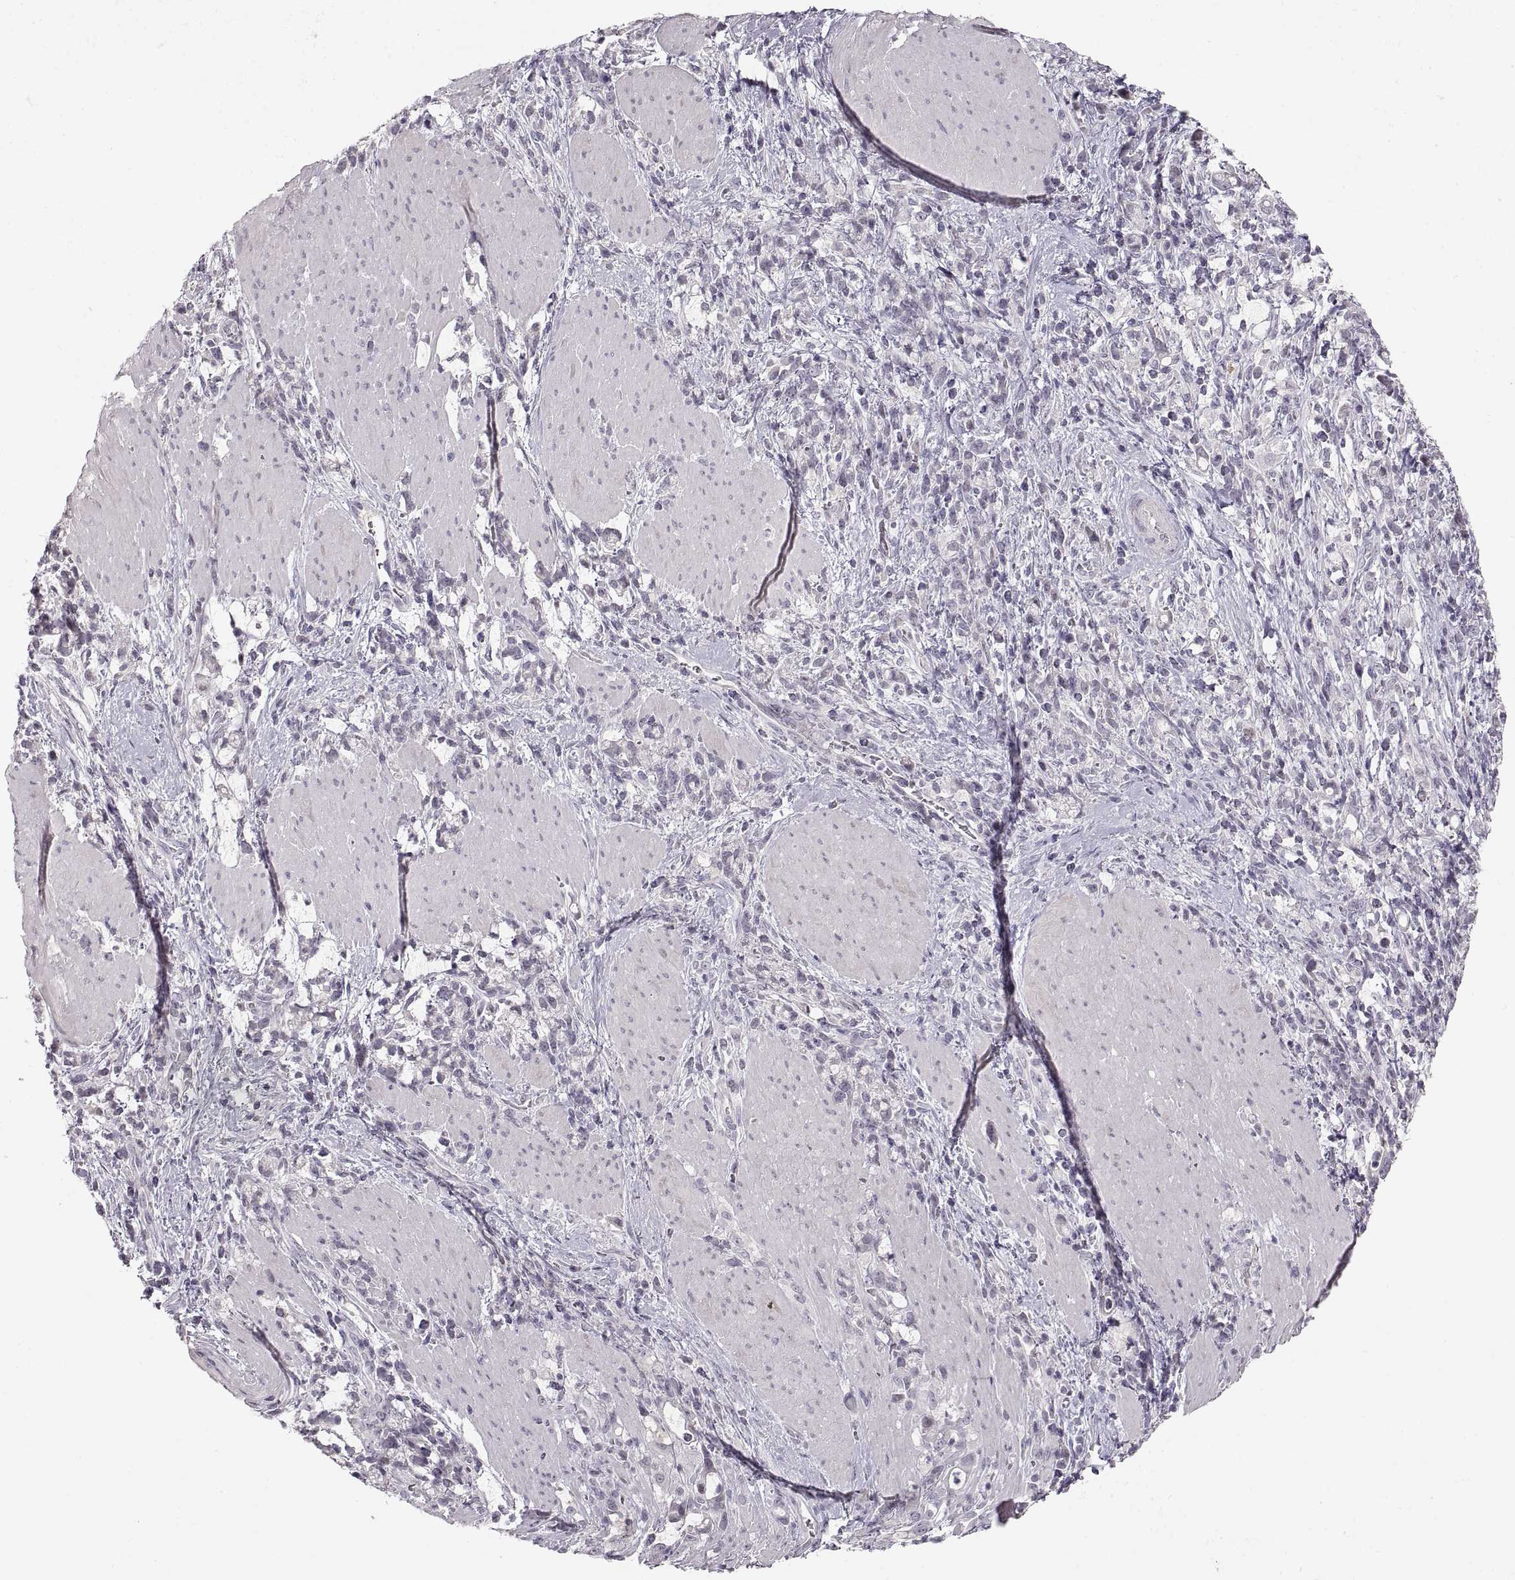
{"staining": {"intensity": "negative", "quantity": "none", "location": "none"}, "tissue": "stomach cancer", "cell_type": "Tumor cells", "image_type": "cancer", "snomed": [{"axis": "morphology", "description": "Adenocarcinoma, NOS"}, {"axis": "topography", "description": "Stomach"}], "caption": "A high-resolution histopathology image shows immunohistochemistry staining of stomach cancer, which displays no significant expression in tumor cells. (DAB immunohistochemistry with hematoxylin counter stain).", "gene": "PCSK2", "patient": {"sex": "female", "age": 57}}